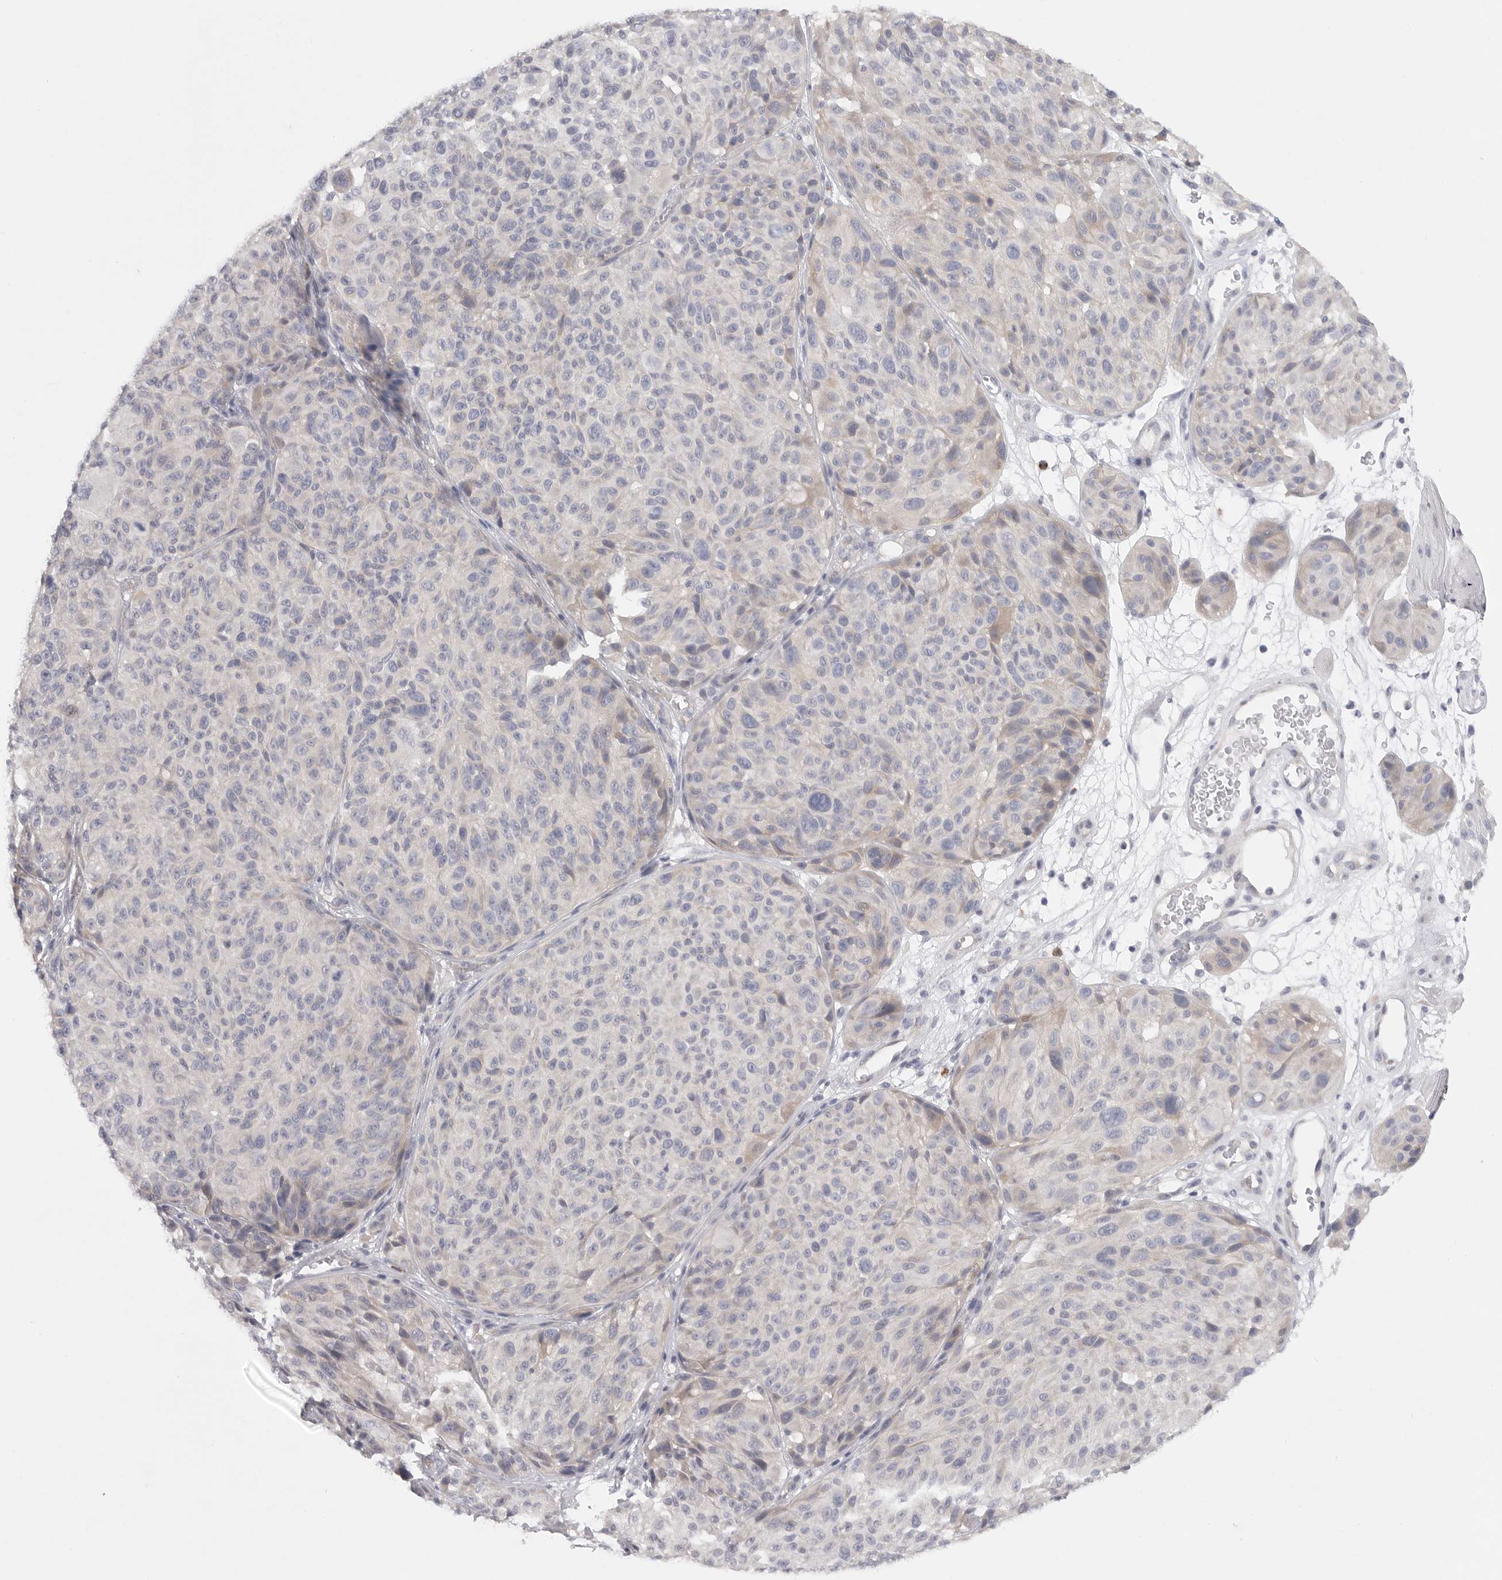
{"staining": {"intensity": "negative", "quantity": "none", "location": "none"}, "tissue": "melanoma", "cell_type": "Tumor cells", "image_type": "cancer", "snomed": [{"axis": "morphology", "description": "Malignant melanoma, NOS"}, {"axis": "topography", "description": "Skin"}], "caption": "Photomicrograph shows no protein staining in tumor cells of melanoma tissue.", "gene": "ELP3", "patient": {"sex": "male", "age": 83}}